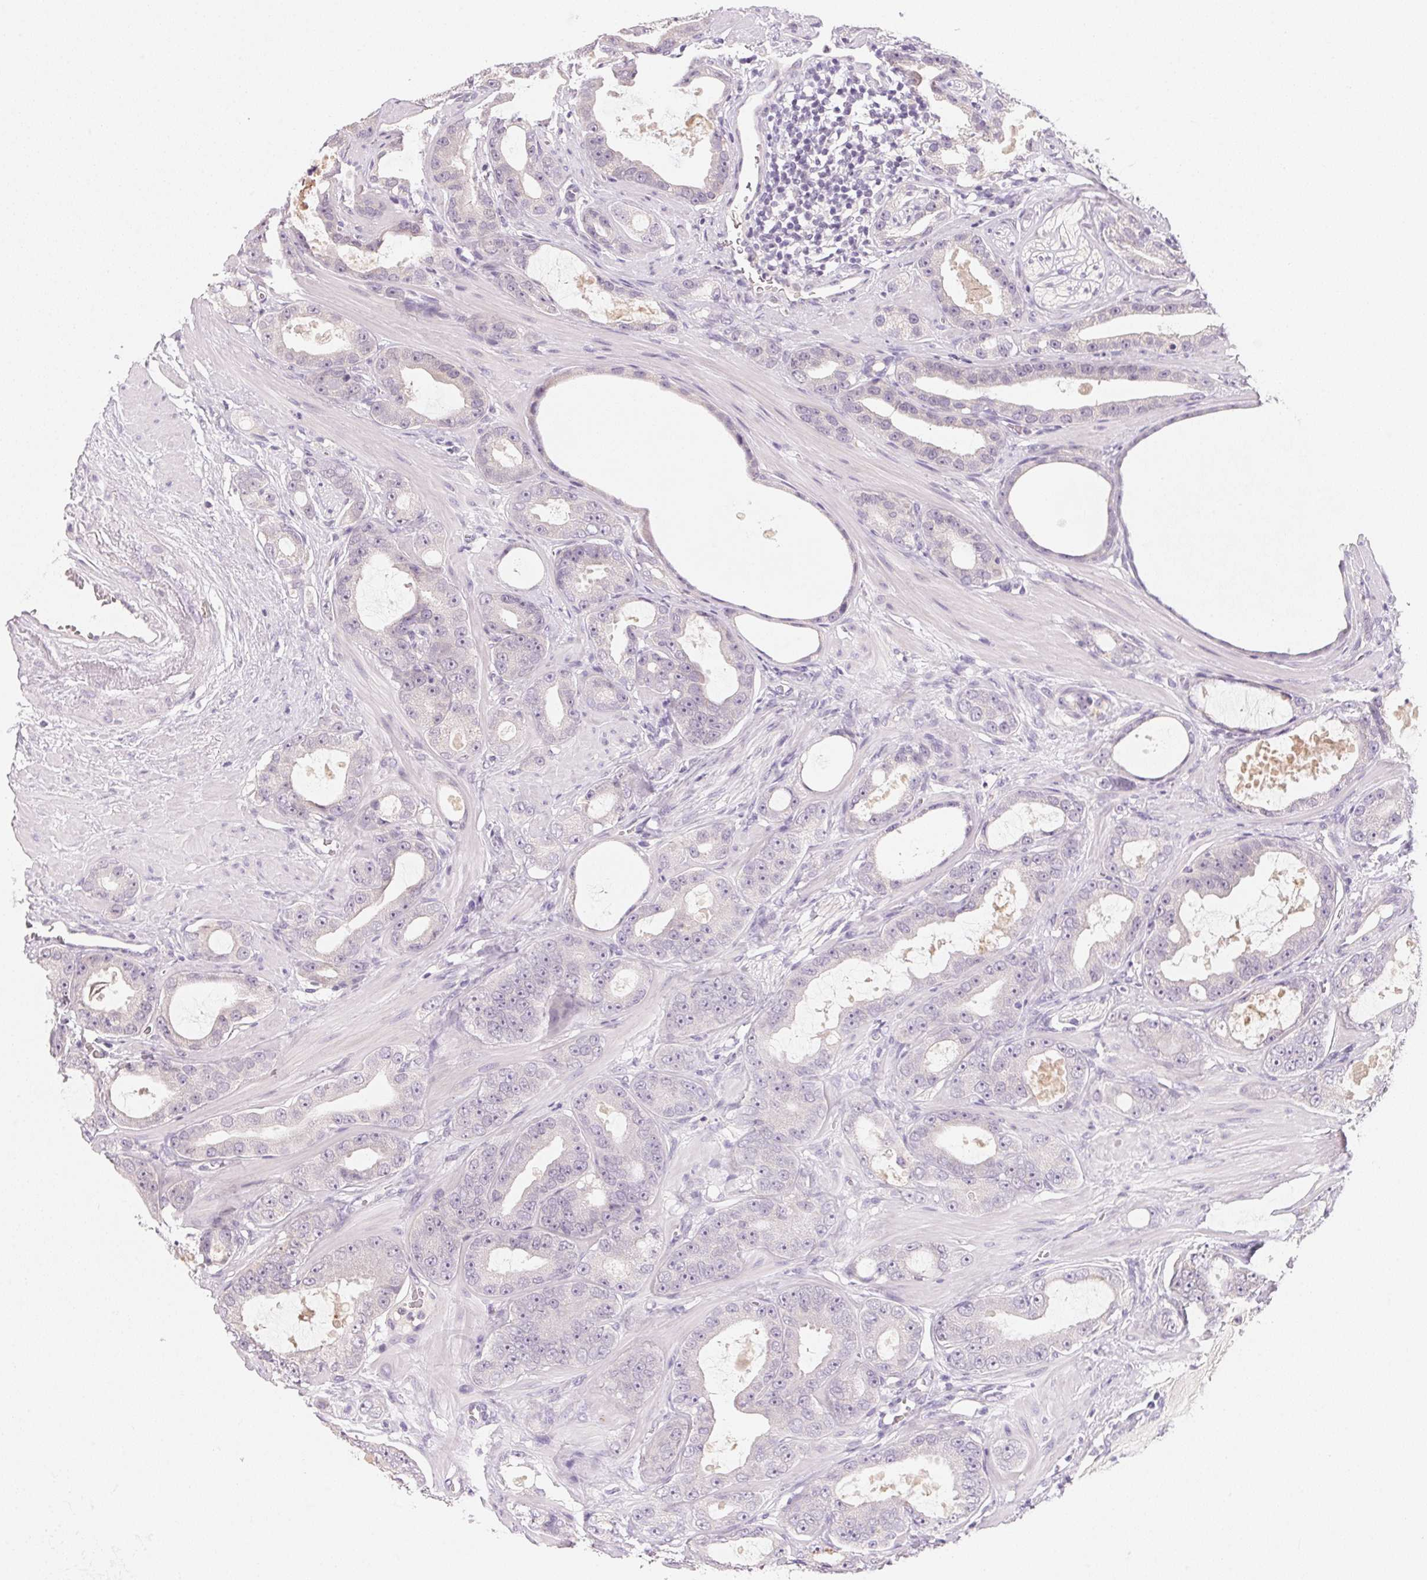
{"staining": {"intensity": "negative", "quantity": "none", "location": "none"}, "tissue": "prostate cancer", "cell_type": "Tumor cells", "image_type": "cancer", "snomed": [{"axis": "morphology", "description": "Adenocarcinoma, High grade"}, {"axis": "topography", "description": "Prostate"}], "caption": "The photomicrograph reveals no significant expression in tumor cells of prostate cancer. (Brightfield microscopy of DAB immunohistochemistry (IHC) at high magnification).", "gene": "MCOLN3", "patient": {"sex": "male", "age": 65}}